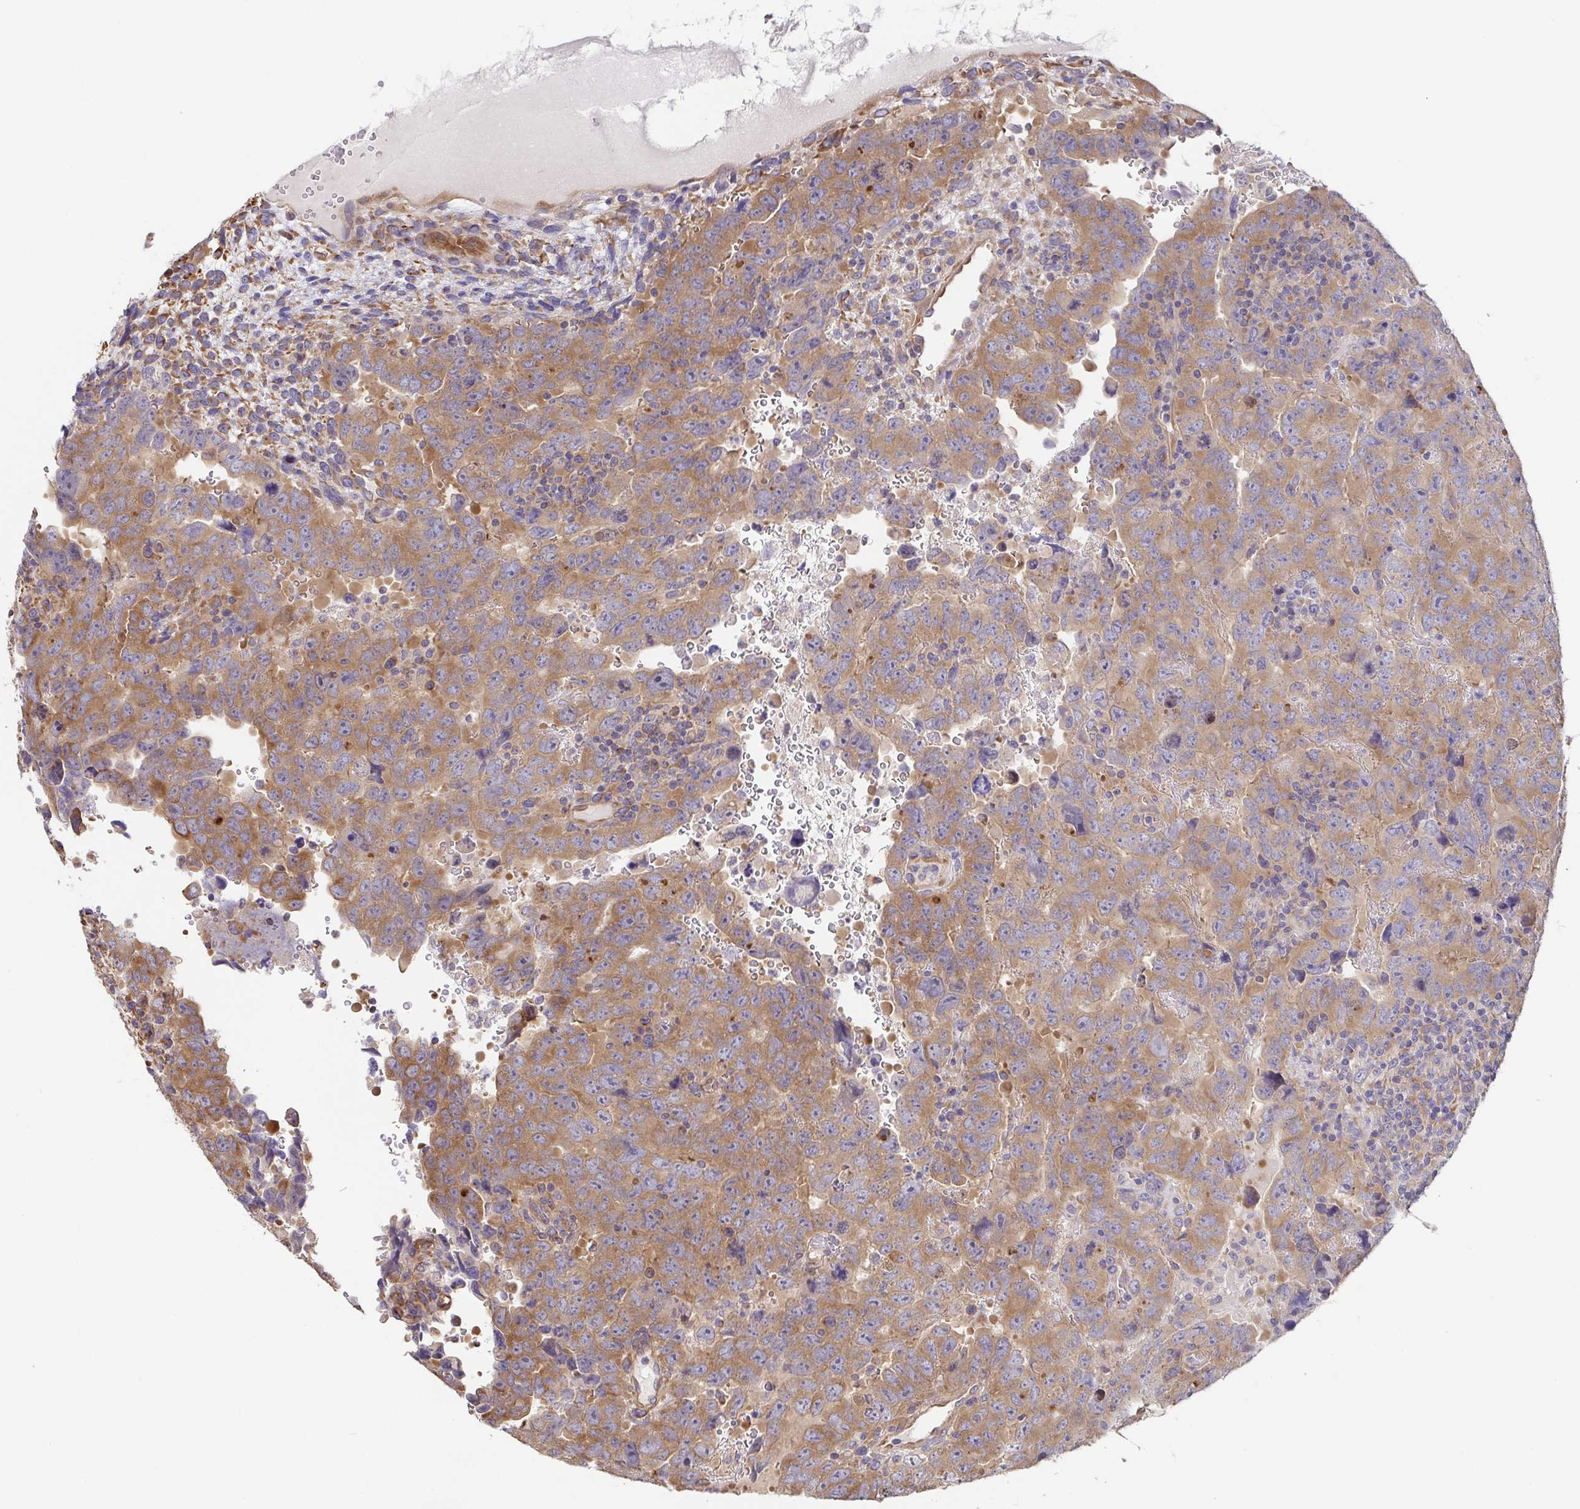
{"staining": {"intensity": "moderate", "quantity": ">75%", "location": "cytoplasmic/membranous"}, "tissue": "testis cancer", "cell_type": "Tumor cells", "image_type": "cancer", "snomed": [{"axis": "morphology", "description": "Carcinoma, Embryonal, NOS"}, {"axis": "topography", "description": "Testis"}], "caption": "This histopathology image displays immunohistochemistry staining of human testis cancer (embryonal carcinoma), with medium moderate cytoplasmic/membranous staining in approximately >75% of tumor cells.", "gene": "EIF3D", "patient": {"sex": "male", "age": 24}}